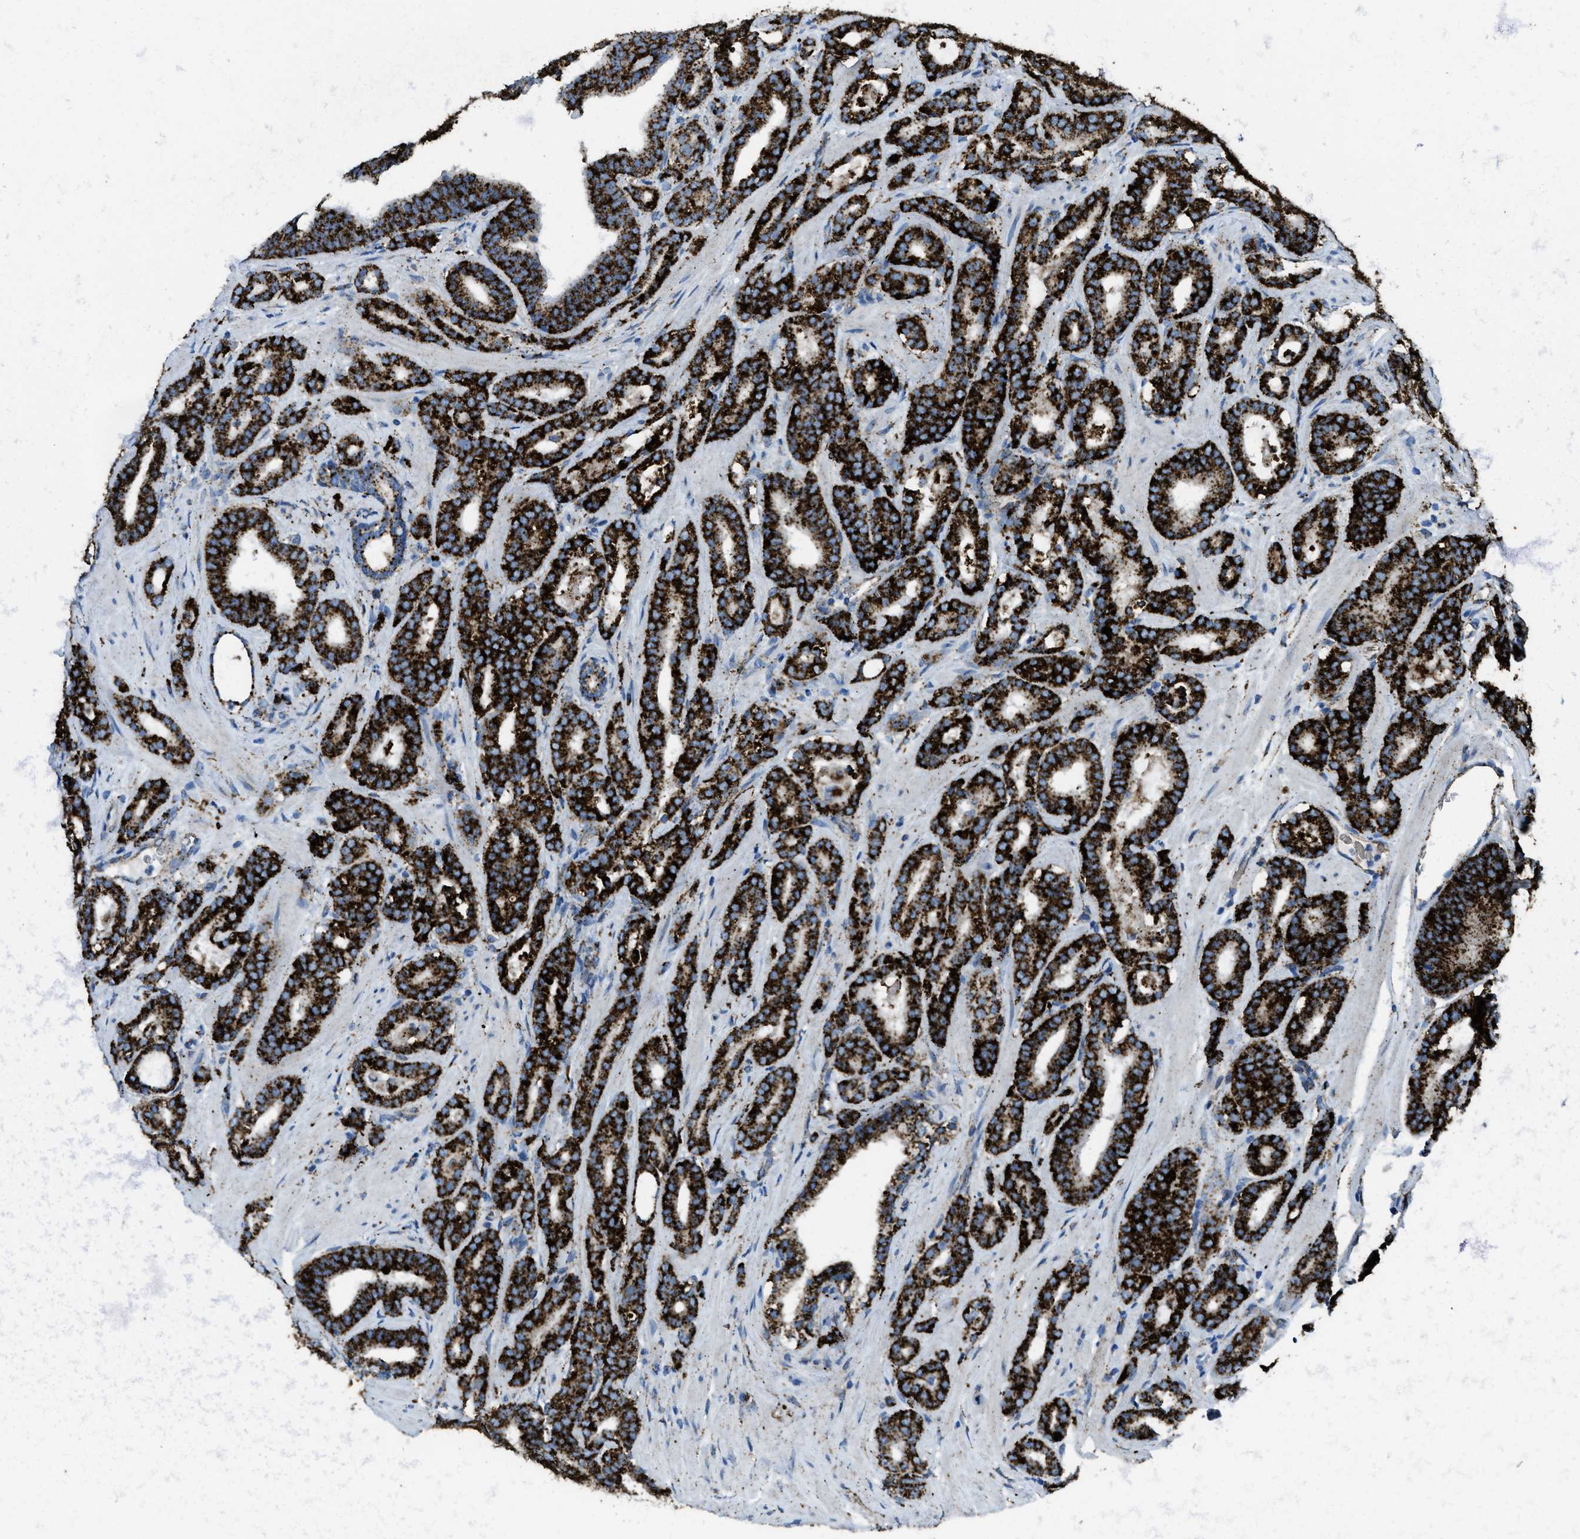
{"staining": {"intensity": "strong", "quantity": ">75%", "location": "cytoplasmic/membranous"}, "tissue": "prostate cancer", "cell_type": "Tumor cells", "image_type": "cancer", "snomed": [{"axis": "morphology", "description": "Adenocarcinoma, High grade"}, {"axis": "topography", "description": "Prostate"}], "caption": "High-magnification brightfield microscopy of prostate cancer (high-grade adenocarcinoma) stained with DAB (brown) and counterstained with hematoxylin (blue). tumor cells exhibit strong cytoplasmic/membranous expression is appreciated in approximately>75% of cells.", "gene": "SCARB2", "patient": {"sex": "male", "age": 60}}